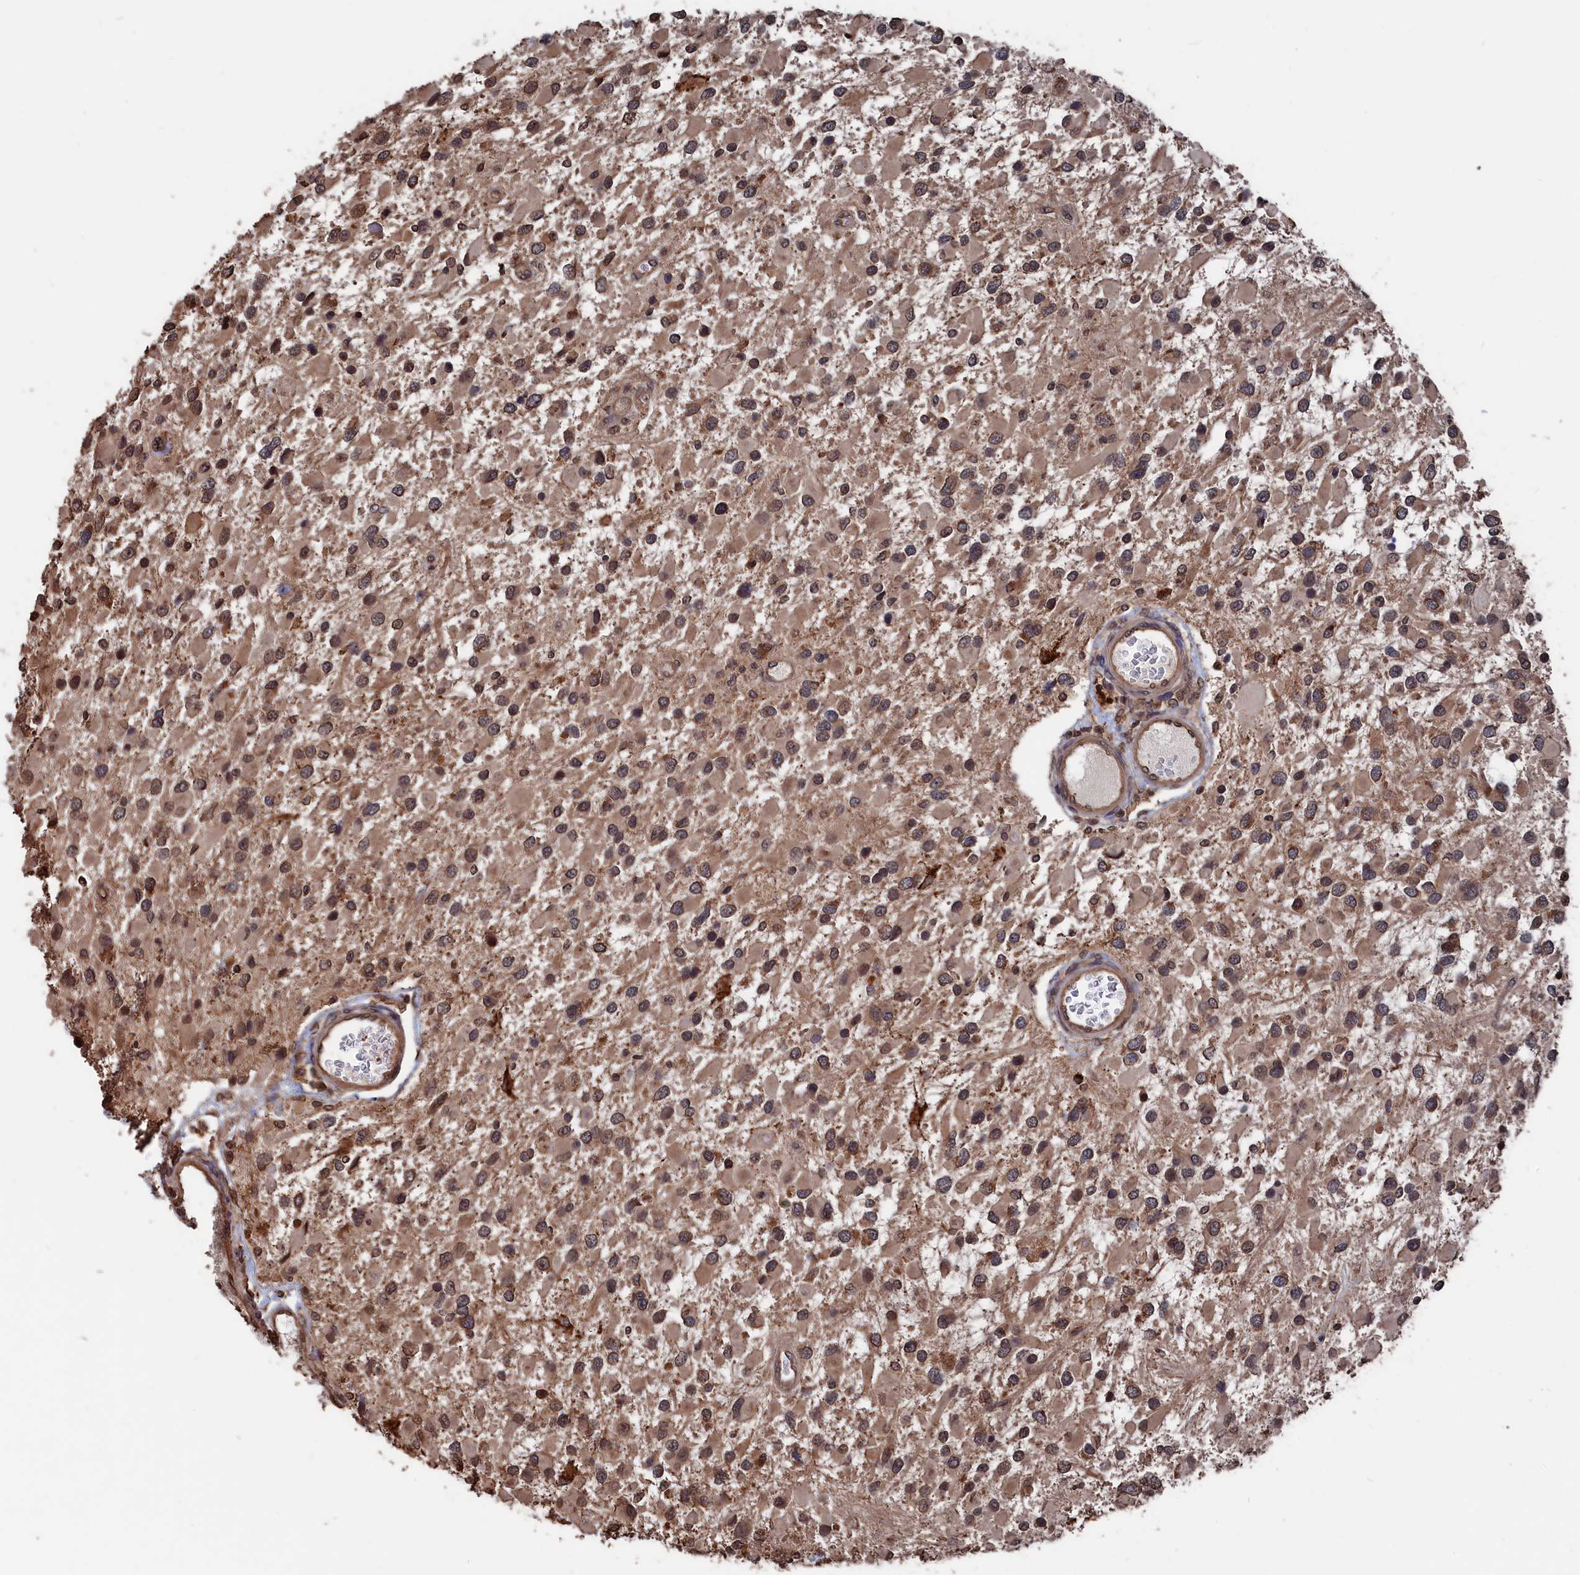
{"staining": {"intensity": "moderate", "quantity": ">75%", "location": "nuclear"}, "tissue": "glioma", "cell_type": "Tumor cells", "image_type": "cancer", "snomed": [{"axis": "morphology", "description": "Glioma, malignant, High grade"}, {"axis": "topography", "description": "Brain"}], "caption": "Immunohistochemistry (IHC) image of neoplastic tissue: human high-grade glioma (malignant) stained using immunohistochemistry demonstrates medium levels of moderate protein expression localized specifically in the nuclear of tumor cells, appearing as a nuclear brown color.", "gene": "PDE12", "patient": {"sex": "male", "age": 53}}